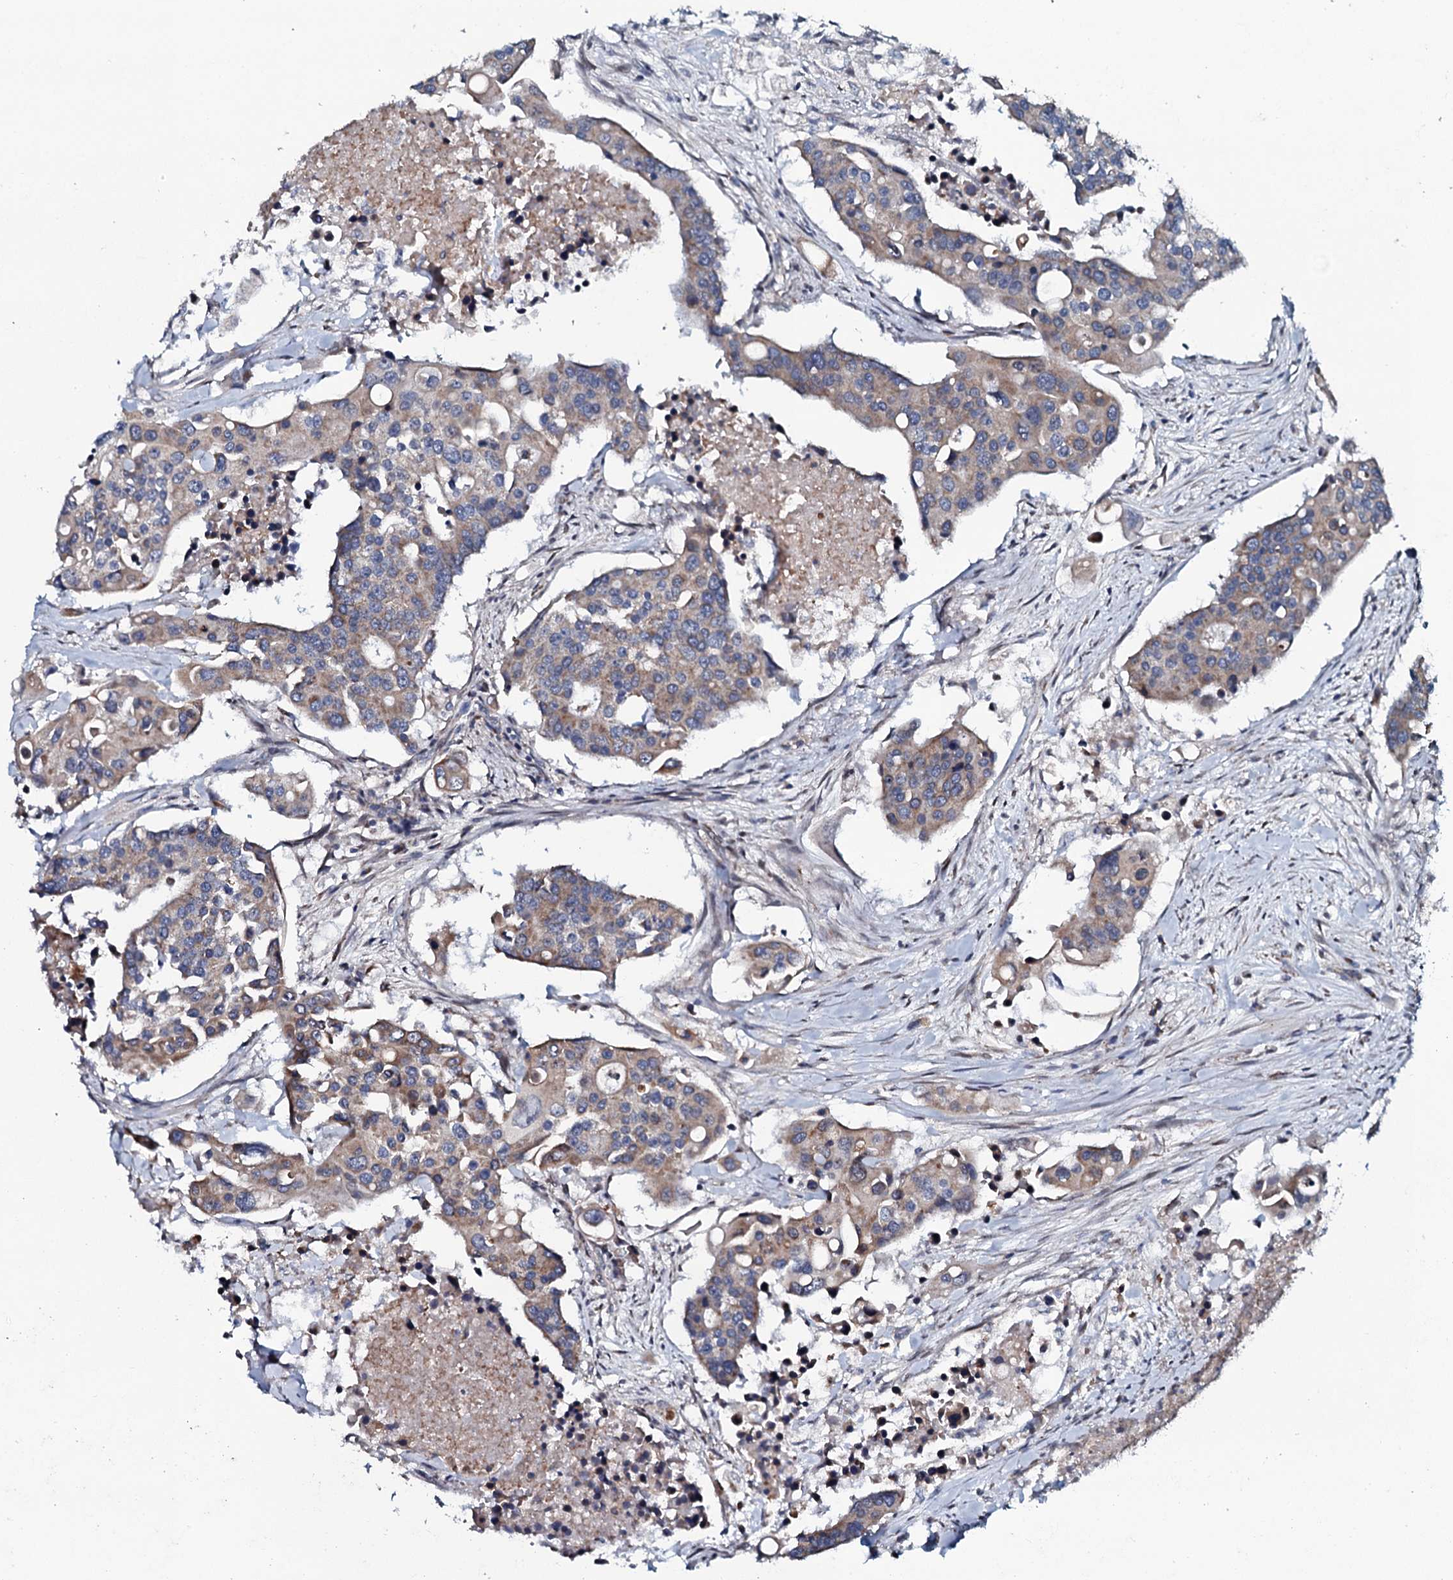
{"staining": {"intensity": "moderate", "quantity": "25%-75%", "location": "cytoplasmic/membranous"}, "tissue": "colorectal cancer", "cell_type": "Tumor cells", "image_type": "cancer", "snomed": [{"axis": "morphology", "description": "Adenocarcinoma, NOS"}, {"axis": "topography", "description": "Colon"}], "caption": "The image reveals a brown stain indicating the presence of a protein in the cytoplasmic/membranous of tumor cells in colorectal cancer.", "gene": "KCTD4", "patient": {"sex": "male", "age": 77}}